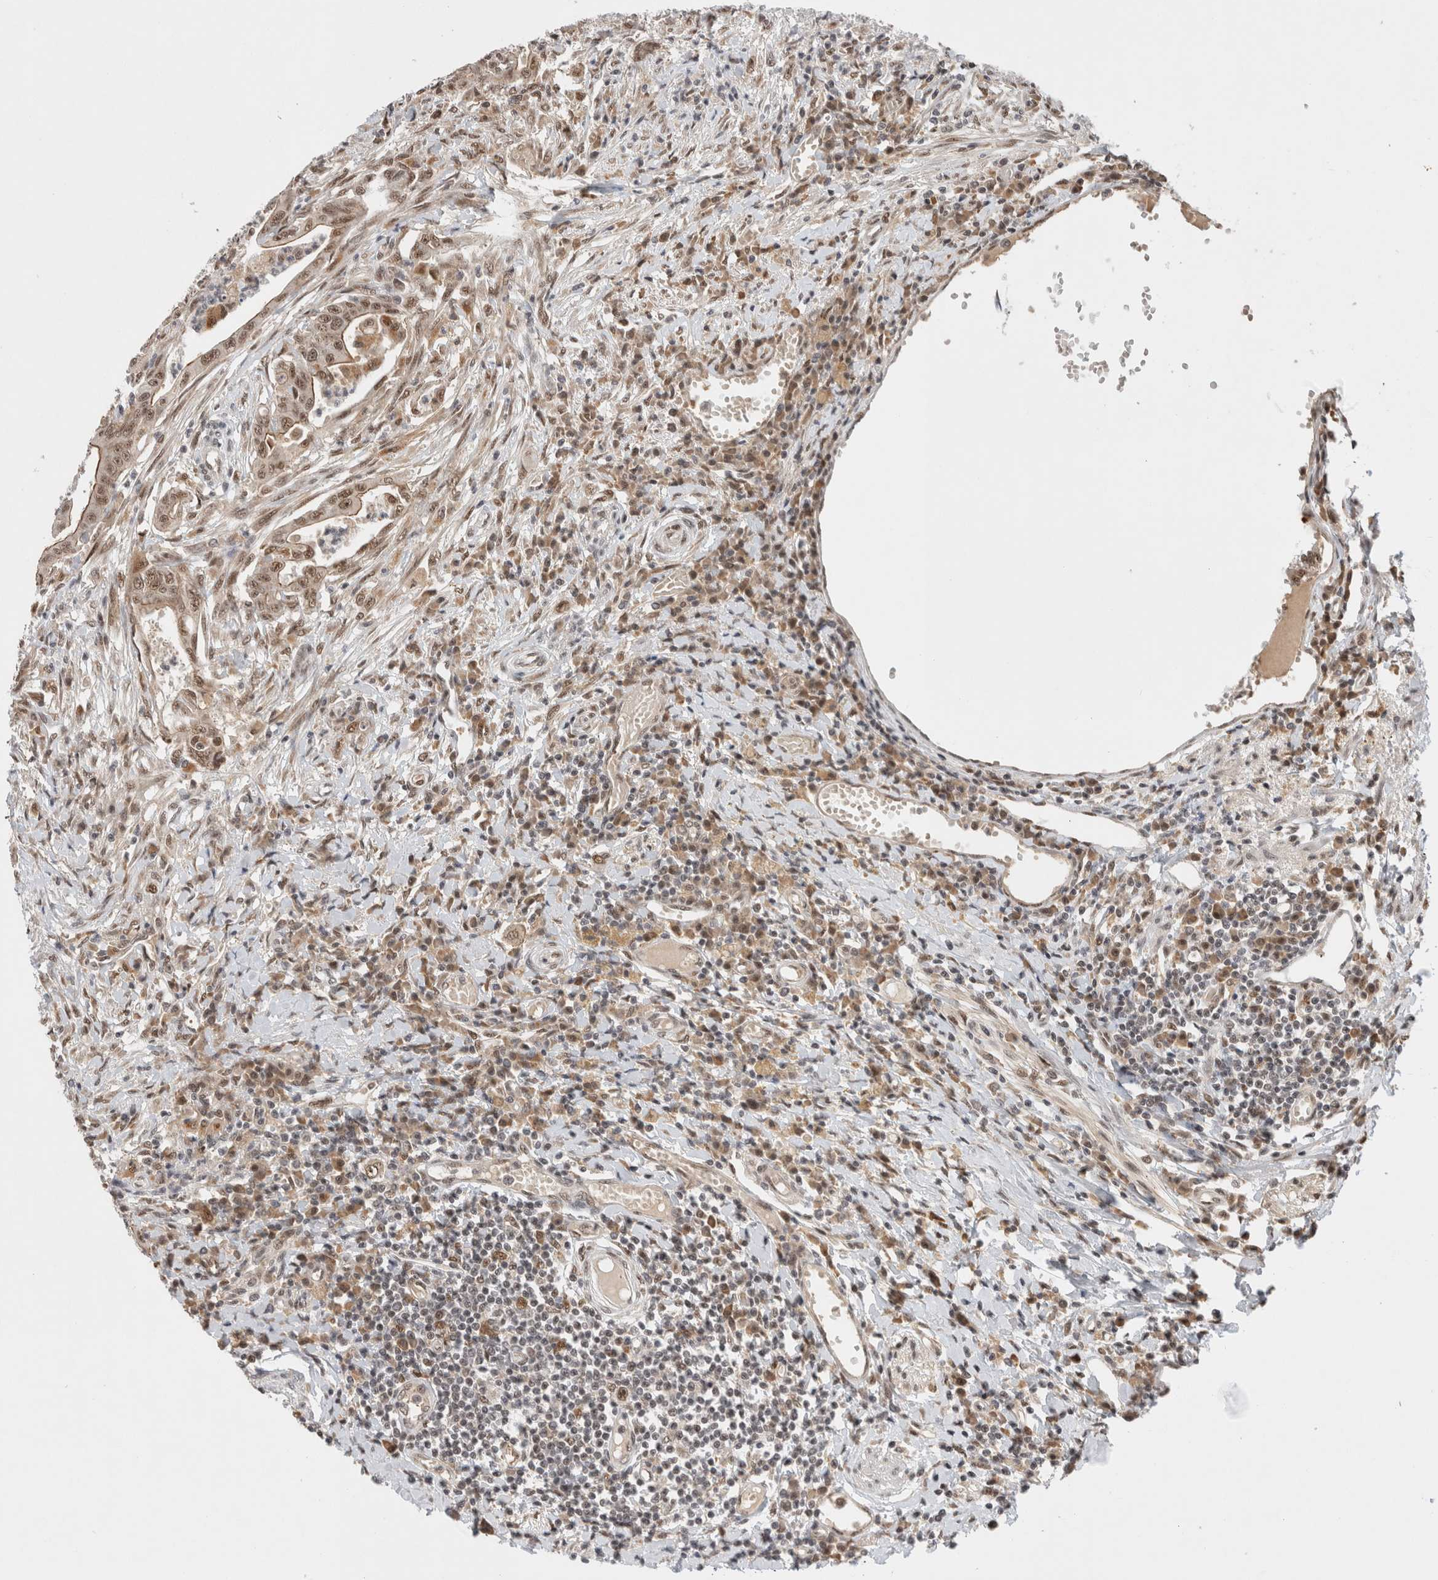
{"staining": {"intensity": "moderate", "quantity": ">75%", "location": "cytoplasmic/membranous,nuclear"}, "tissue": "colorectal cancer", "cell_type": "Tumor cells", "image_type": "cancer", "snomed": [{"axis": "morphology", "description": "Adenoma, NOS"}, {"axis": "morphology", "description": "Adenocarcinoma, NOS"}, {"axis": "topography", "description": "Colon"}], "caption": "Colorectal cancer stained with a protein marker exhibits moderate staining in tumor cells.", "gene": "NCAPG2", "patient": {"sex": "male", "age": 79}}